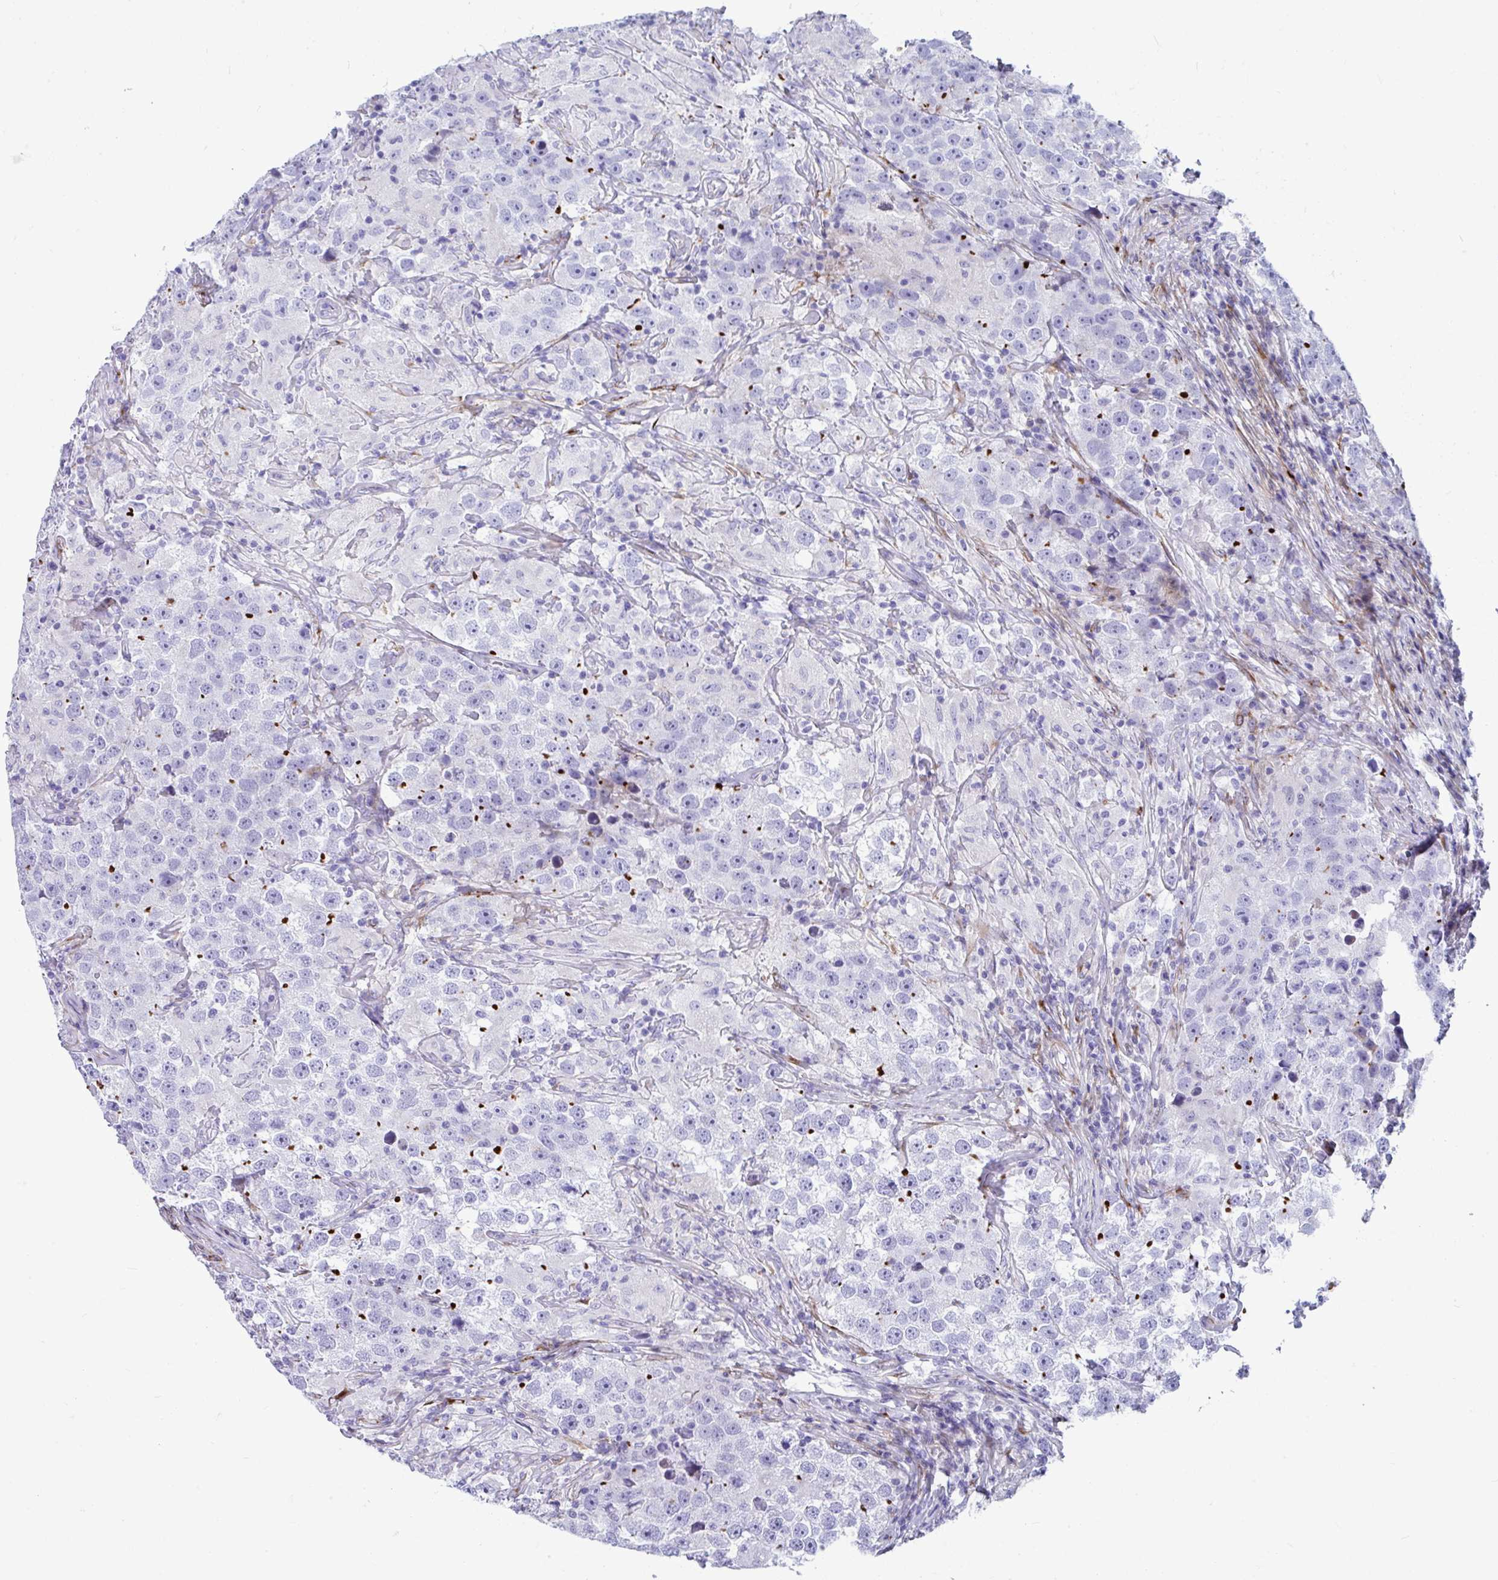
{"staining": {"intensity": "negative", "quantity": "none", "location": "none"}, "tissue": "testis cancer", "cell_type": "Tumor cells", "image_type": "cancer", "snomed": [{"axis": "morphology", "description": "Seminoma, NOS"}, {"axis": "topography", "description": "Testis"}], "caption": "Testis cancer was stained to show a protein in brown. There is no significant expression in tumor cells. (IHC, brightfield microscopy, high magnification).", "gene": "GRXCR2", "patient": {"sex": "male", "age": 46}}